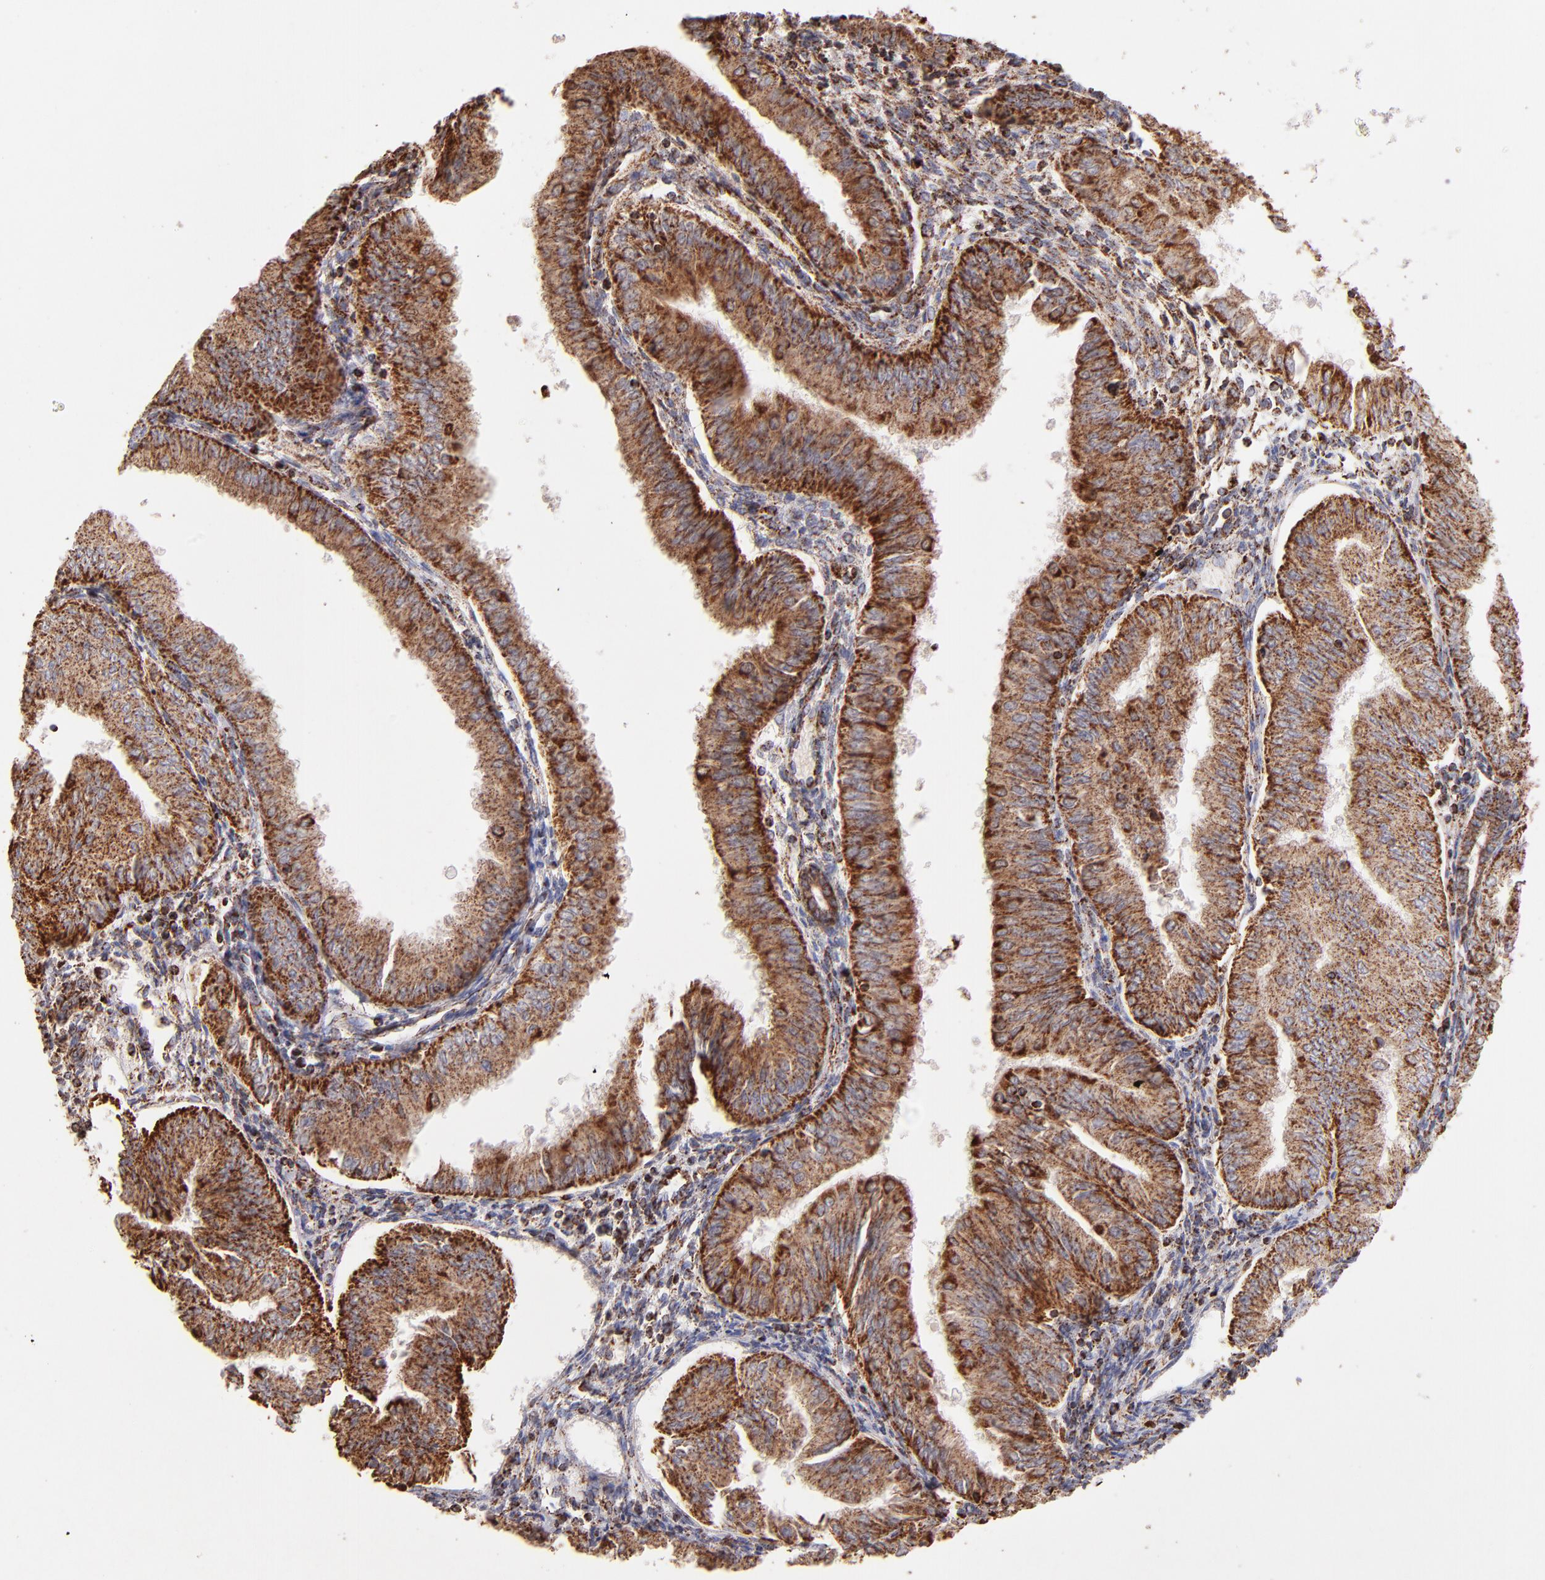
{"staining": {"intensity": "moderate", "quantity": ">75%", "location": "cytoplasmic/membranous"}, "tissue": "endometrial cancer", "cell_type": "Tumor cells", "image_type": "cancer", "snomed": [{"axis": "morphology", "description": "Adenocarcinoma, NOS"}, {"axis": "topography", "description": "Endometrium"}], "caption": "Immunohistochemistry (IHC) of adenocarcinoma (endometrial) reveals medium levels of moderate cytoplasmic/membranous staining in approximately >75% of tumor cells.", "gene": "DLST", "patient": {"sex": "female", "age": 53}}